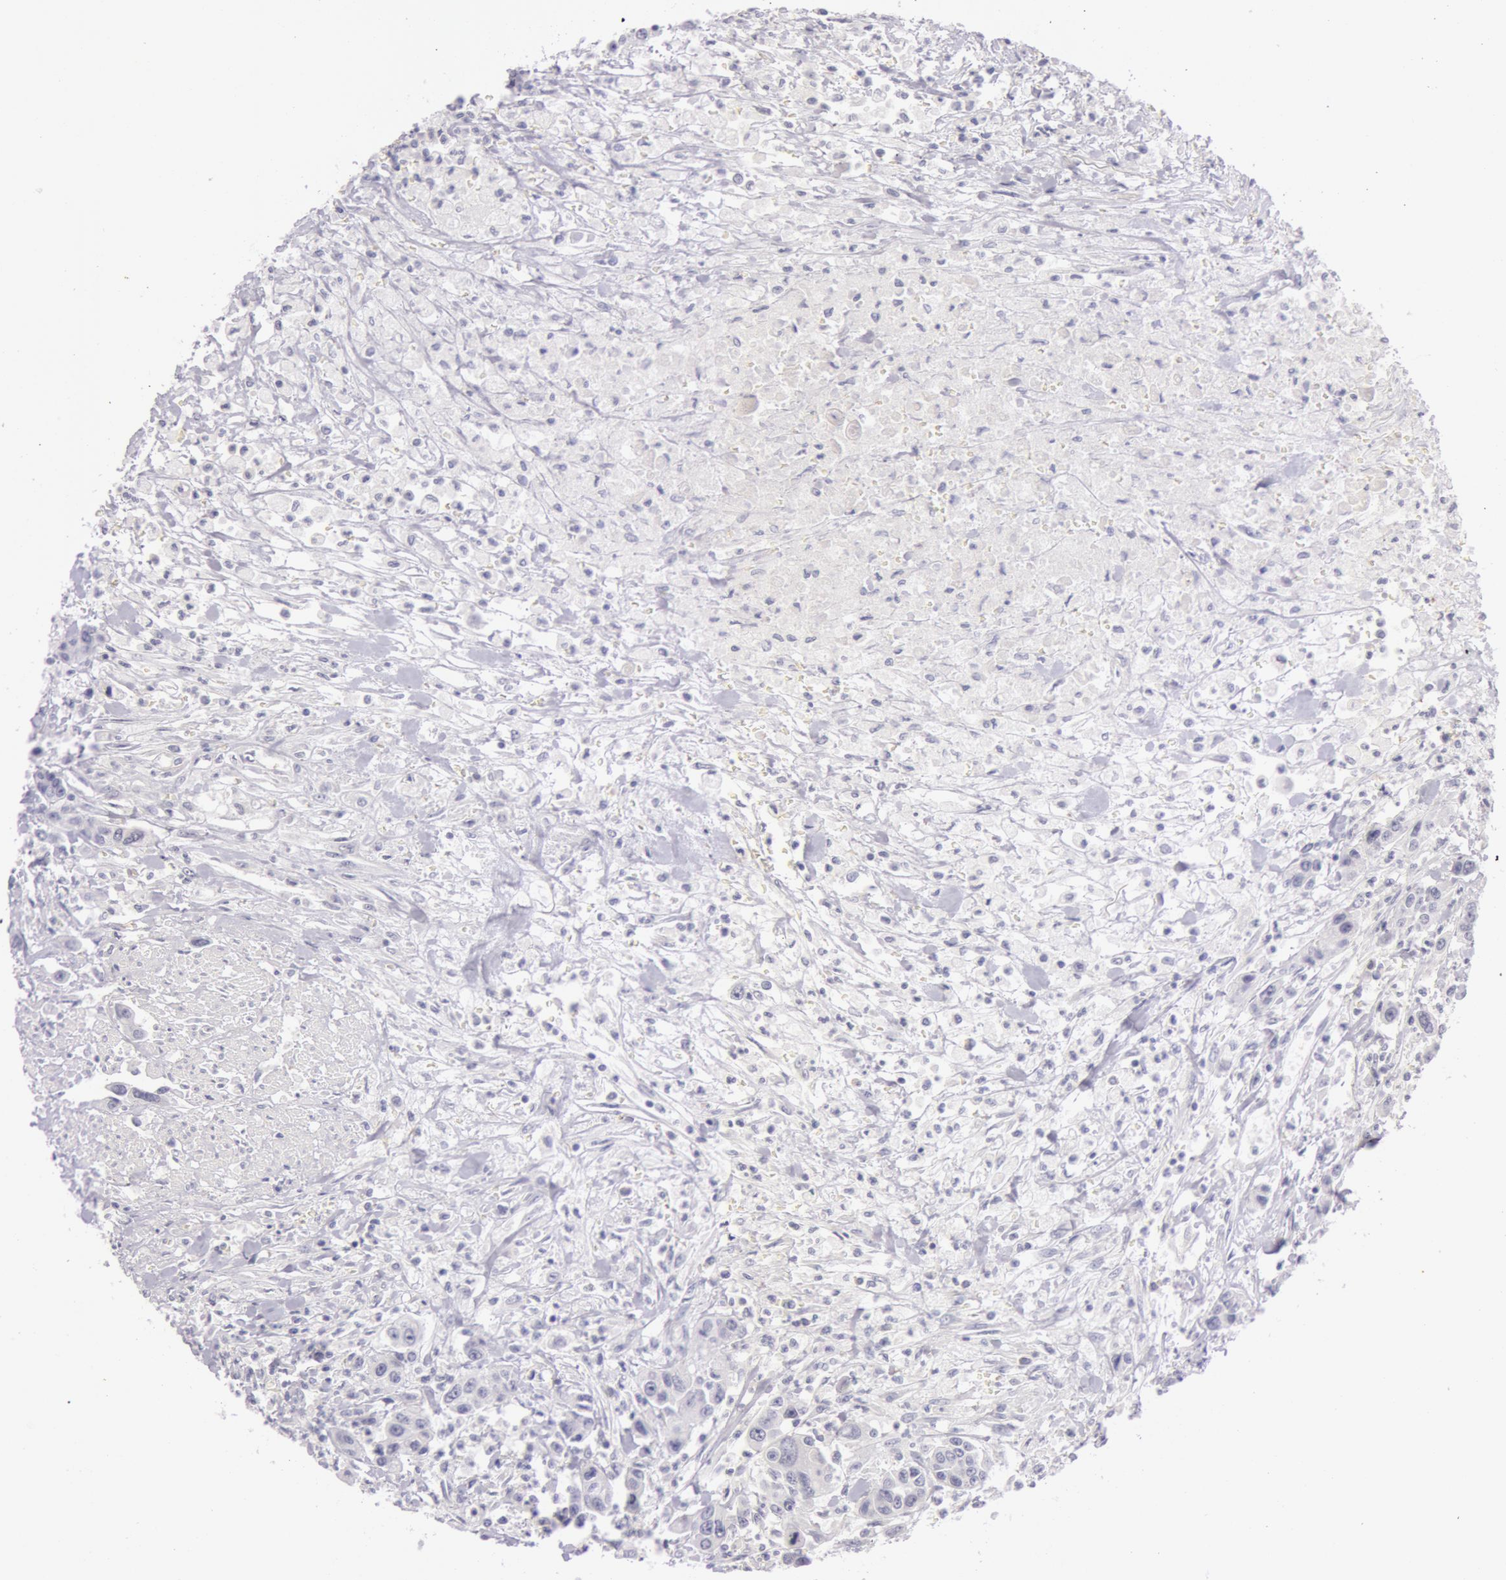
{"staining": {"intensity": "negative", "quantity": "none", "location": "none"}, "tissue": "urothelial cancer", "cell_type": "Tumor cells", "image_type": "cancer", "snomed": [{"axis": "morphology", "description": "Urothelial carcinoma, High grade"}, {"axis": "topography", "description": "Urinary bladder"}], "caption": "Immunohistochemistry (IHC) image of urothelial cancer stained for a protein (brown), which demonstrates no positivity in tumor cells.", "gene": "RBMY1F", "patient": {"sex": "male", "age": 86}}